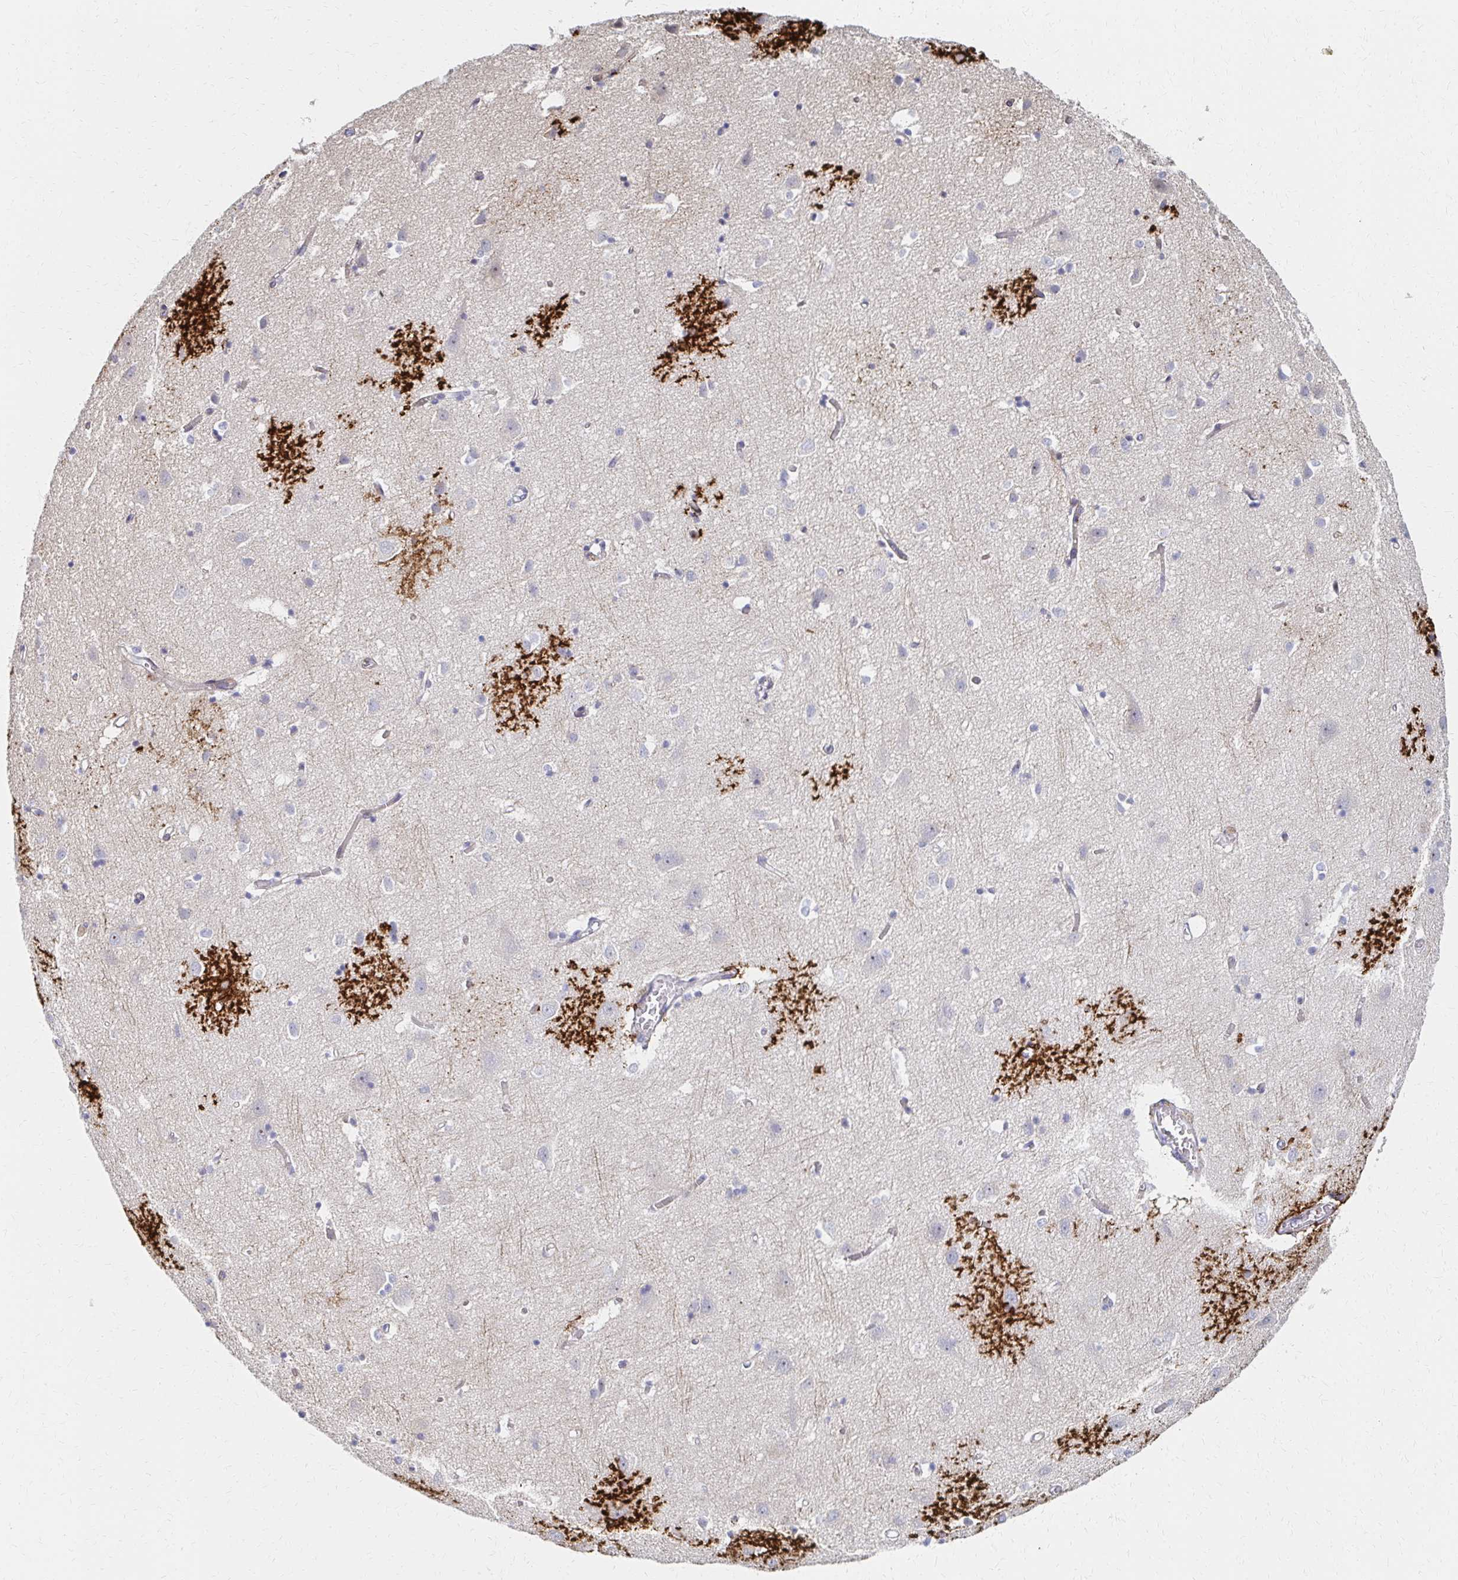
{"staining": {"intensity": "negative", "quantity": "none", "location": "none"}, "tissue": "cerebral cortex", "cell_type": "Endothelial cells", "image_type": "normal", "snomed": [{"axis": "morphology", "description": "Normal tissue, NOS"}, {"axis": "topography", "description": "Cerebral cortex"}], "caption": "Cerebral cortex stained for a protein using IHC reveals no expression endothelial cells.", "gene": "MAN1A1", "patient": {"sex": "male", "age": 70}}